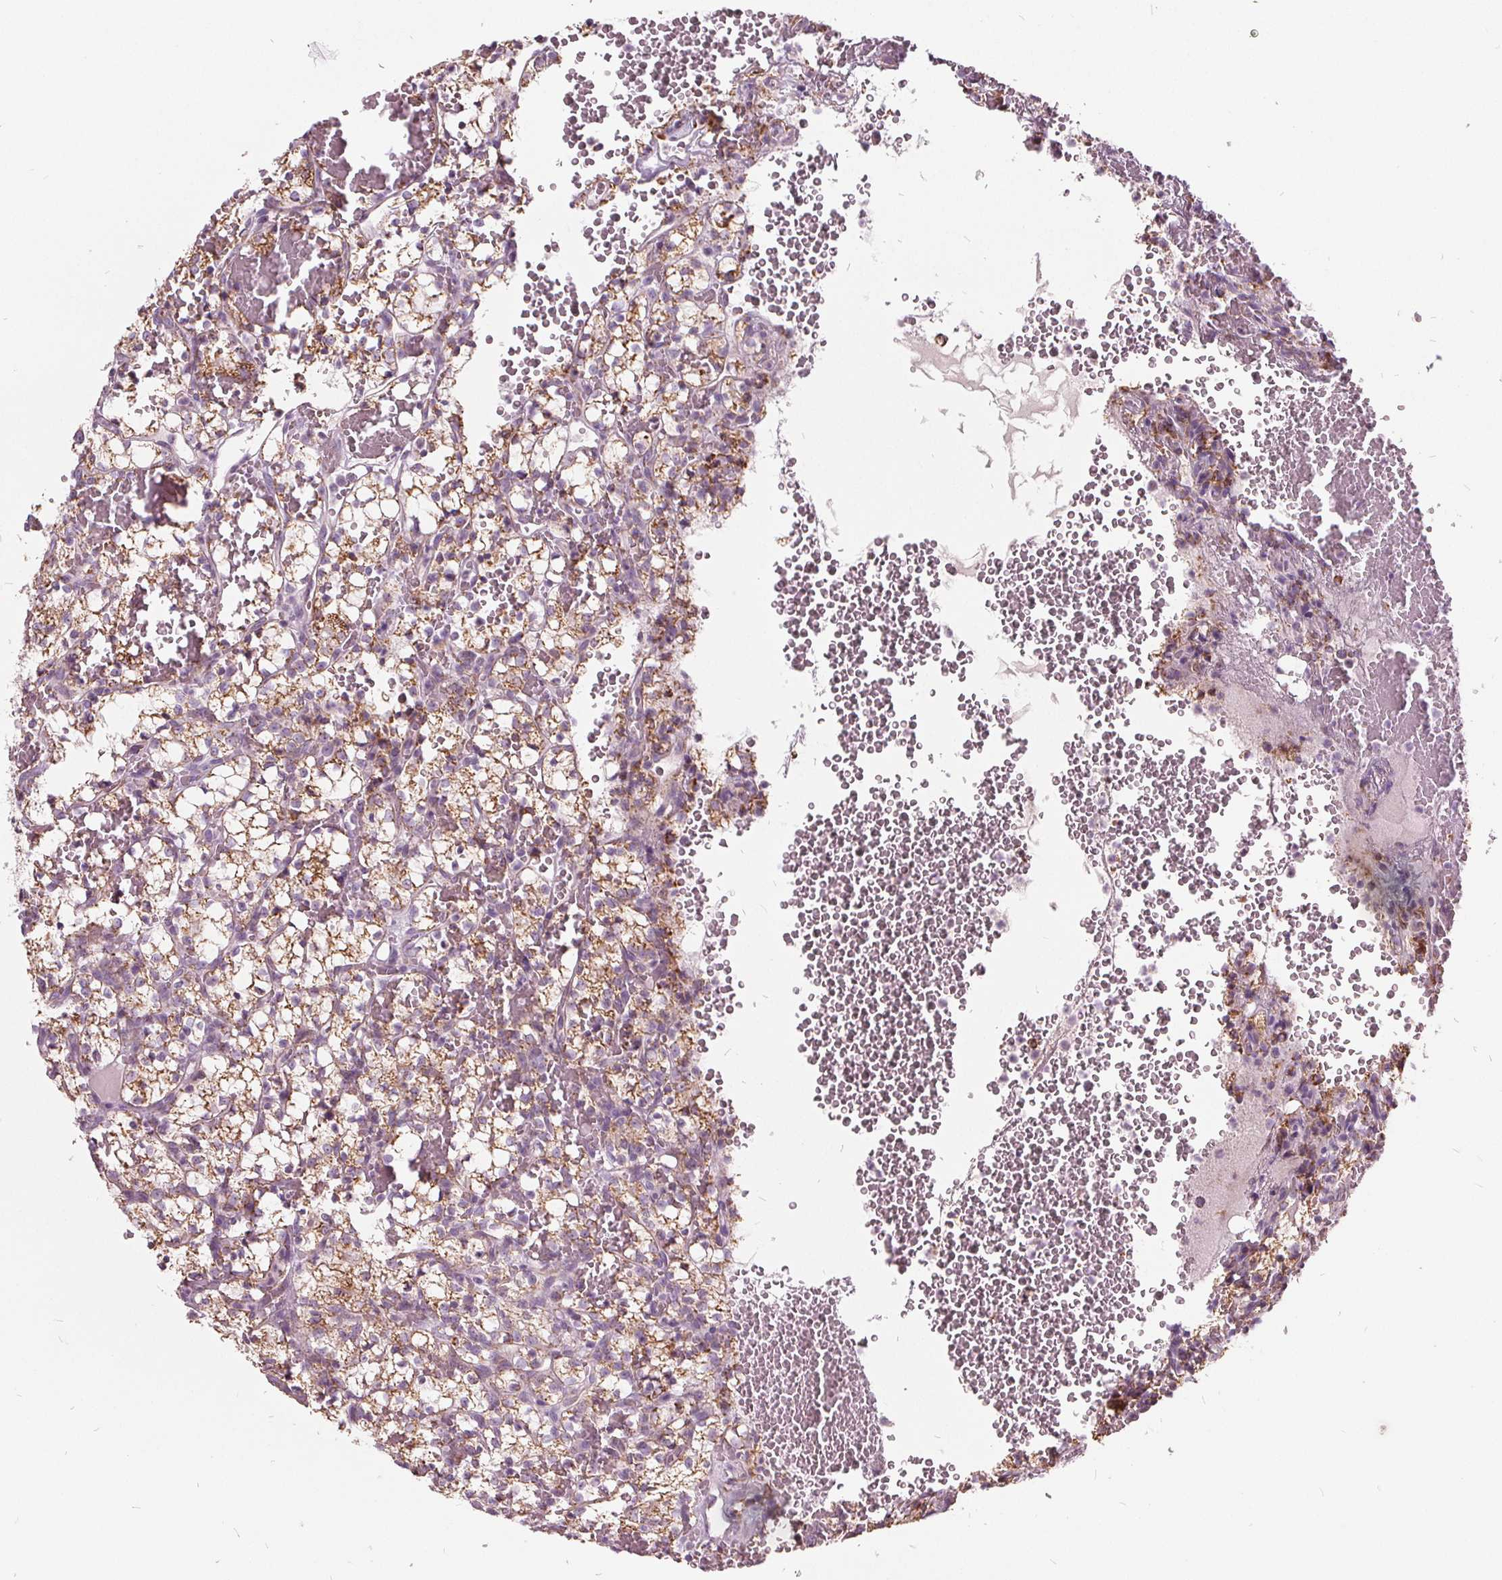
{"staining": {"intensity": "moderate", "quantity": ">75%", "location": "cytoplasmic/membranous"}, "tissue": "renal cancer", "cell_type": "Tumor cells", "image_type": "cancer", "snomed": [{"axis": "morphology", "description": "Adenocarcinoma, NOS"}, {"axis": "topography", "description": "Kidney"}], "caption": "The immunohistochemical stain shows moderate cytoplasmic/membranous expression in tumor cells of renal cancer (adenocarcinoma) tissue.", "gene": "ECI2", "patient": {"sex": "female", "age": 69}}